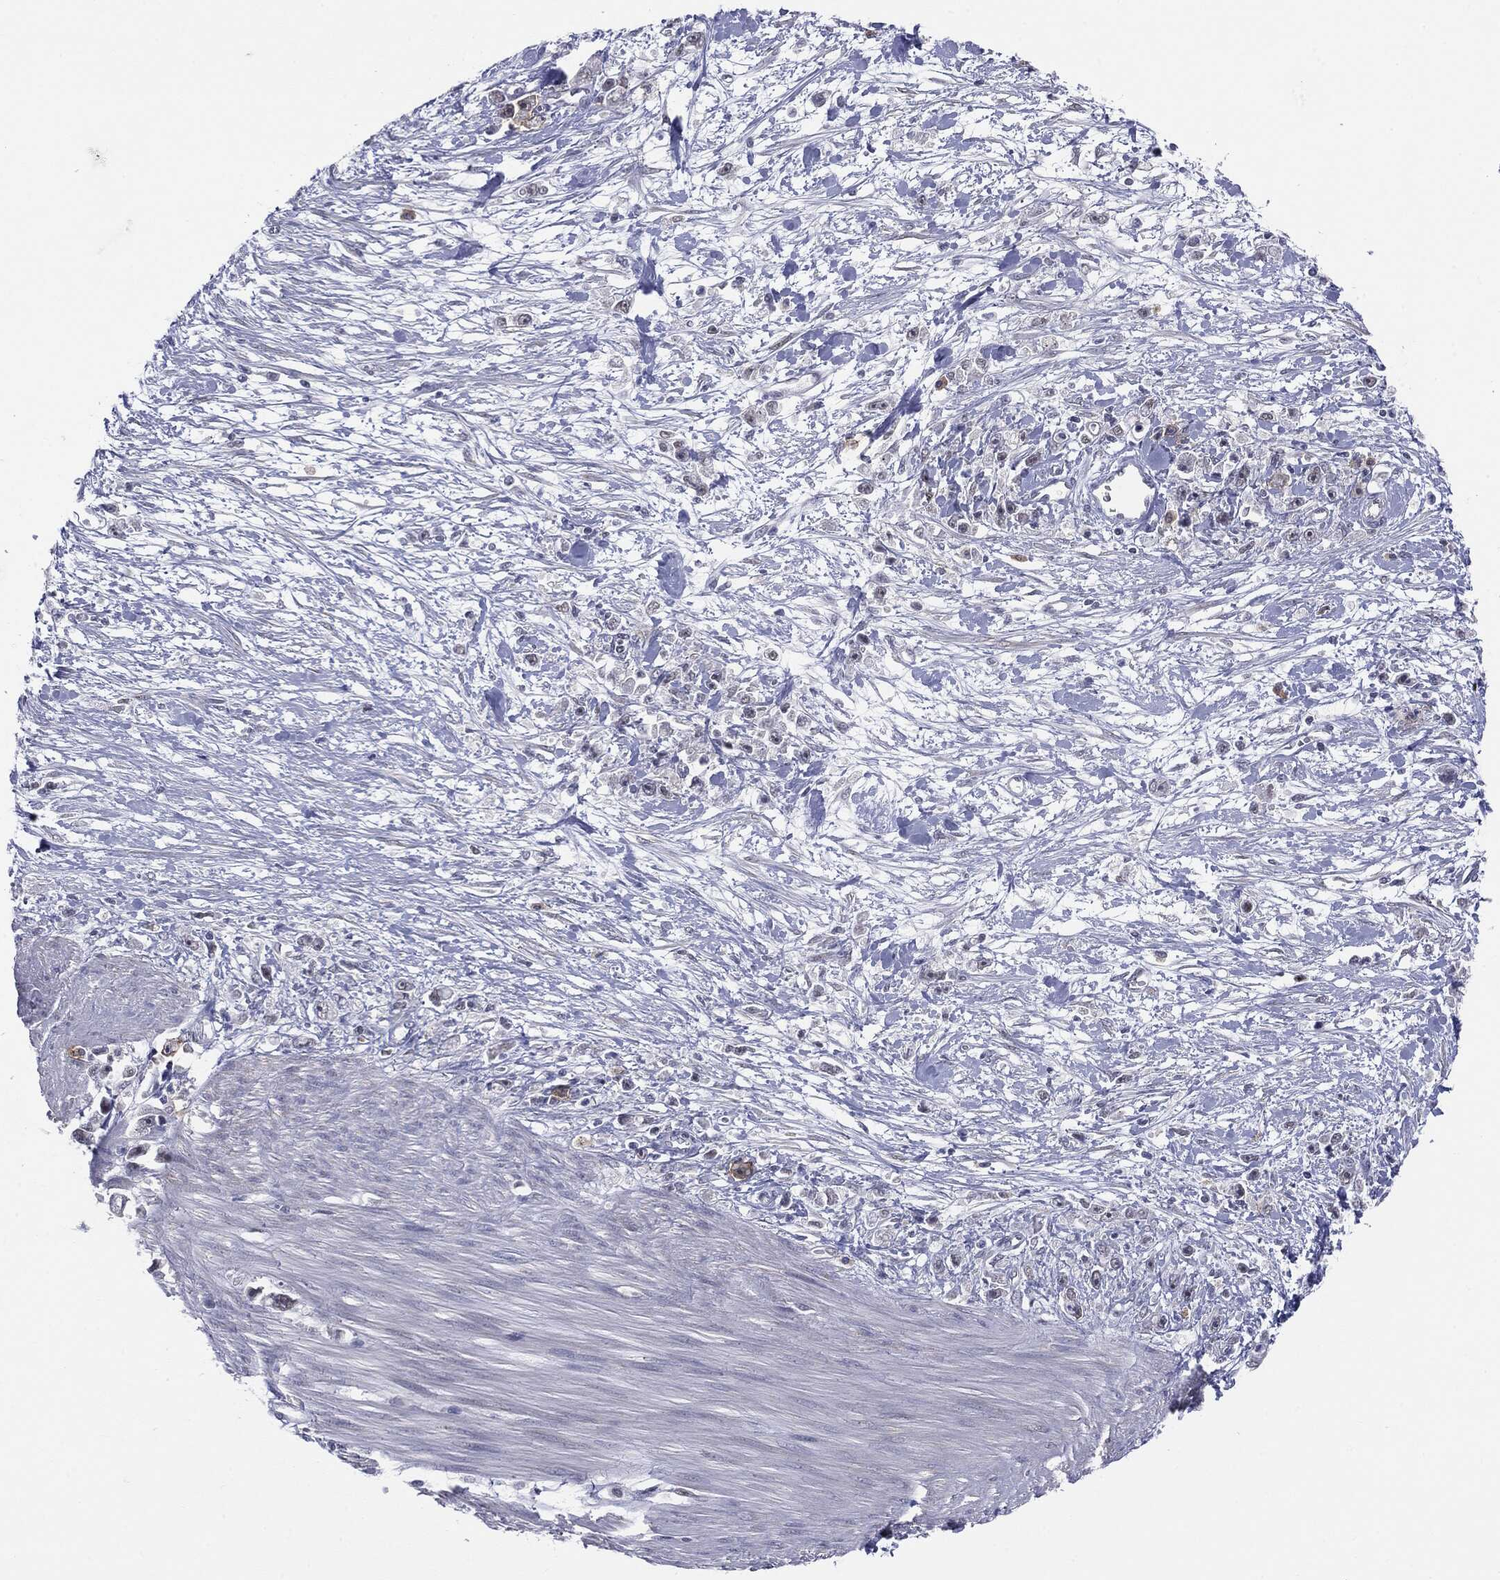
{"staining": {"intensity": "negative", "quantity": "none", "location": "none"}, "tissue": "stomach cancer", "cell_type": "Tumor cells", "image_type": "cancer", "snomed": [{"axis": "morphology", "description": "Adenocarcinoma, NOS"}, {"axis": "topography", "description": "Stomach"}], "caption": "There is no significant positivity in tumor cells of adenocarcinoma (stomach).", "gene": "SLC5A5", "patient": {"sex": "female", "age": 59}}